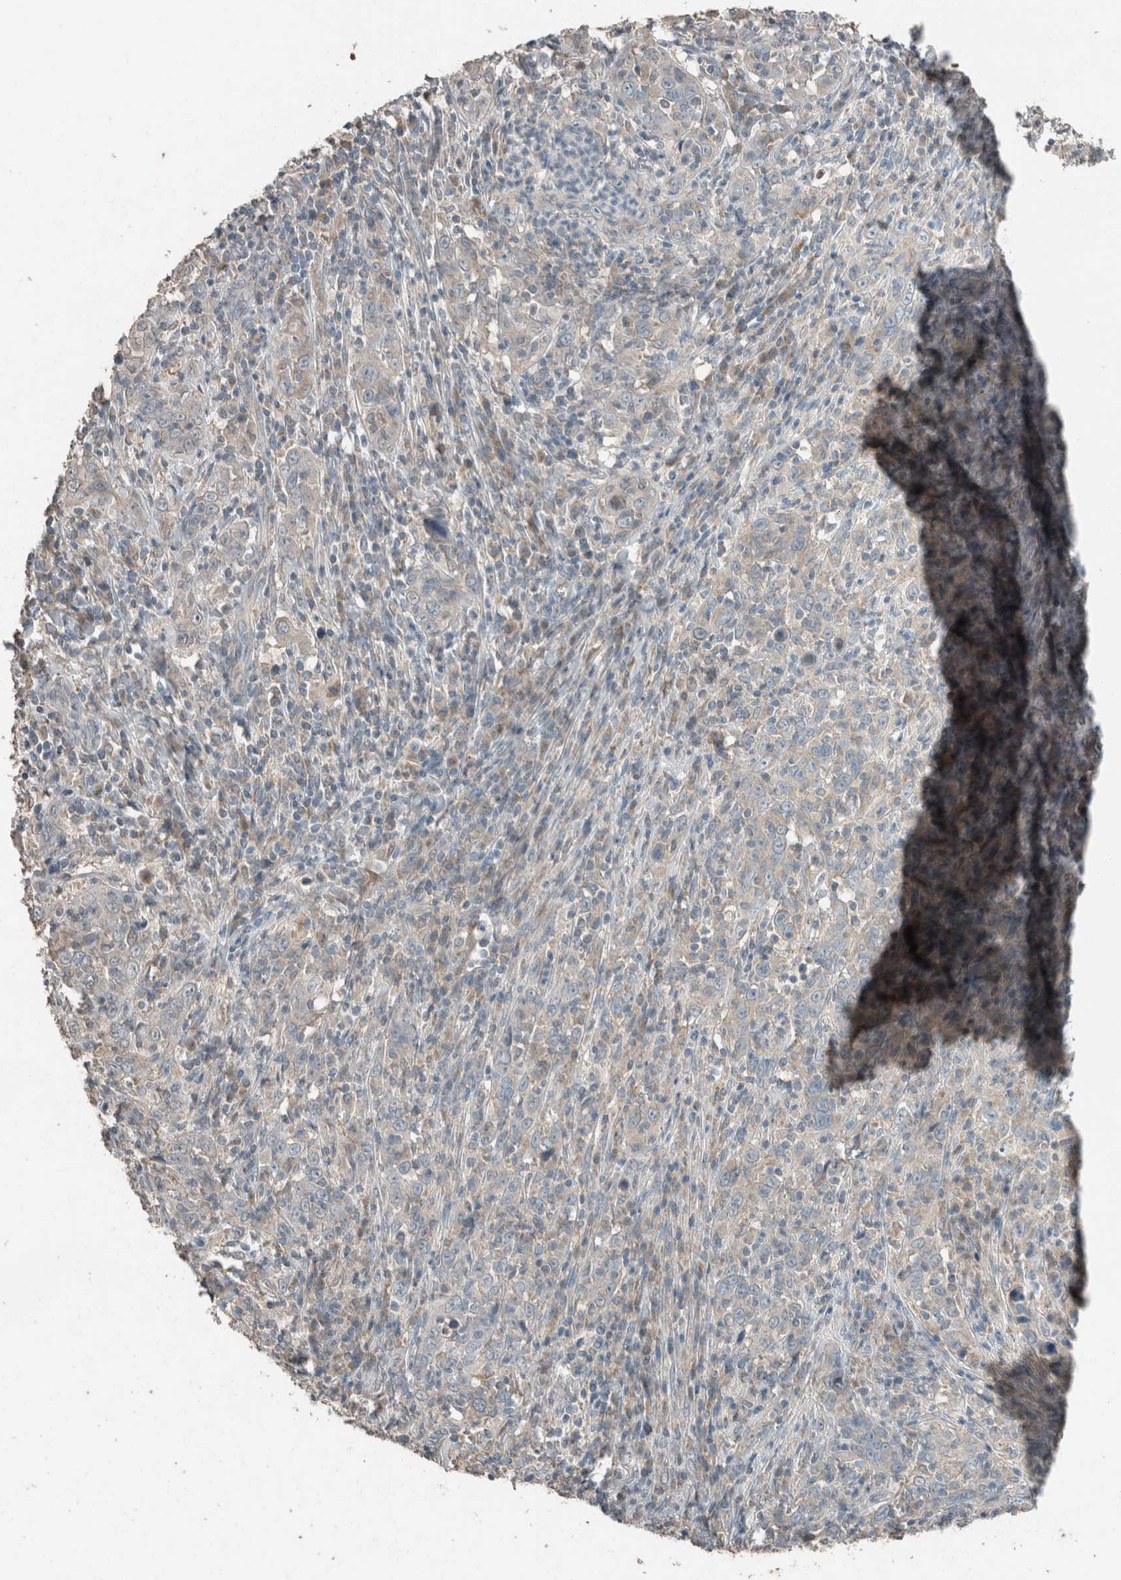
{"staining": {"intensity": "negative", "quantity": "none", "location": "none"}, "tissue": "cervical cancer", "cell_type": "Tumor cells", "image_type": "cancer", "snomed": [{"axis": "morphology", "description": "Squamous cell carcinoma, NOS"}, {"axis": "topography", "description": "Cervix"}], "caption": "High magnification brightfield microscopy of cervical cancer stained with DAB (brown) and counterstained with hematoxylin (blue): tumor cells show no significant staining.", "gene": "ACVR2B", "patient": {"sex": "female", "age": 46}}